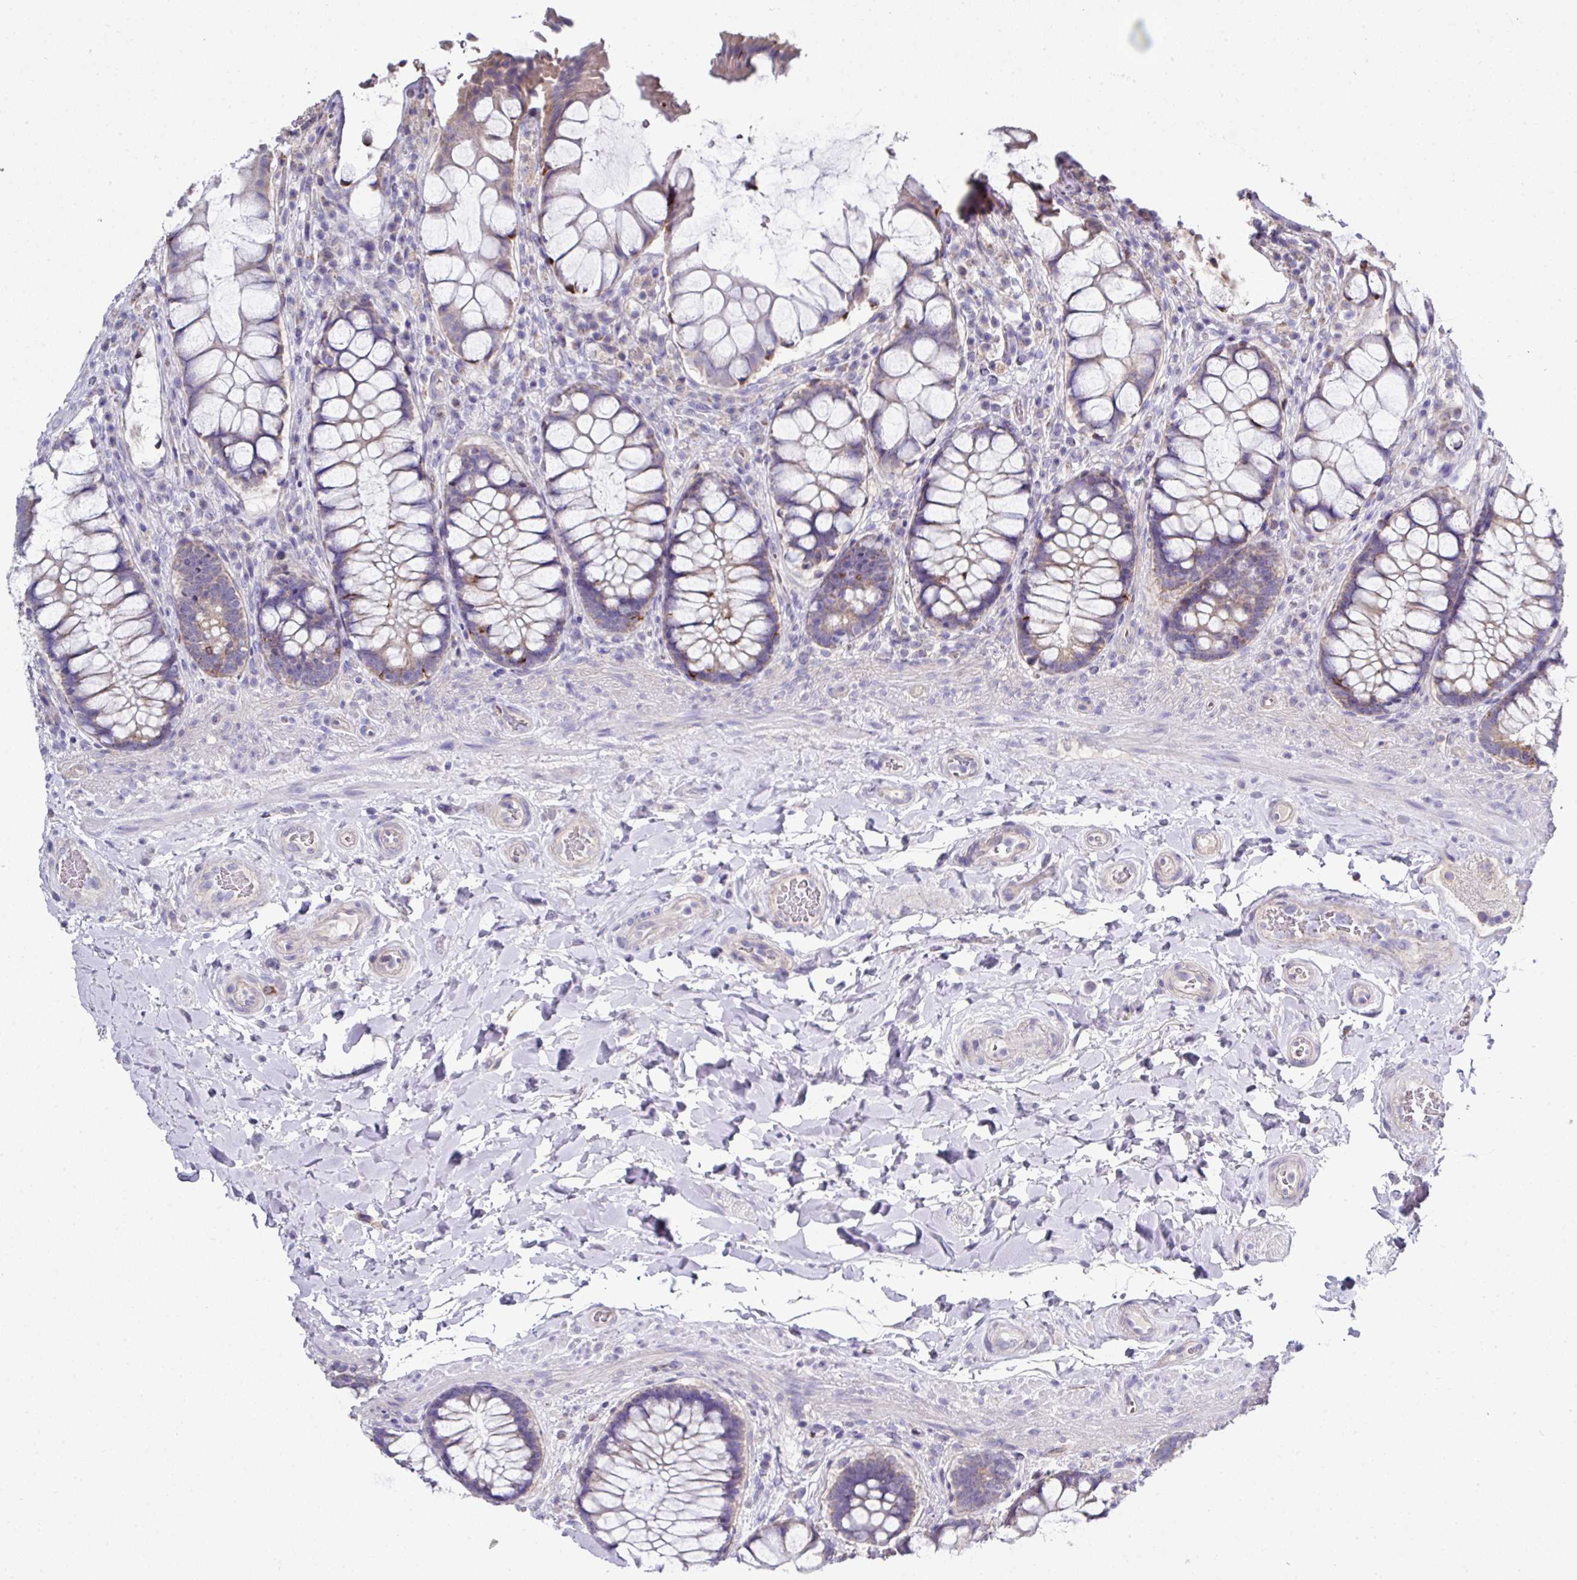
{"staining": {"intensity": "weak", "quantity": "25%-75%", "location": "cytoplasmic/membranous"}, "tissue": "rectum", "cell_type": "Glandular cells", "image_type": "normal", "snomed": [{"axis": "morphology", "description": "Normal tissue, NOS"}, {"axis": "topography", "description": "Rectum"}], "caption": "Human rectum stained with a brown dye exhibits weak cytoplasmic/membranous positive expression in approximately 25%-75% of glandular cells.", "gene": "CLDN1", "patient": {"sex": "female", "age": 58}}